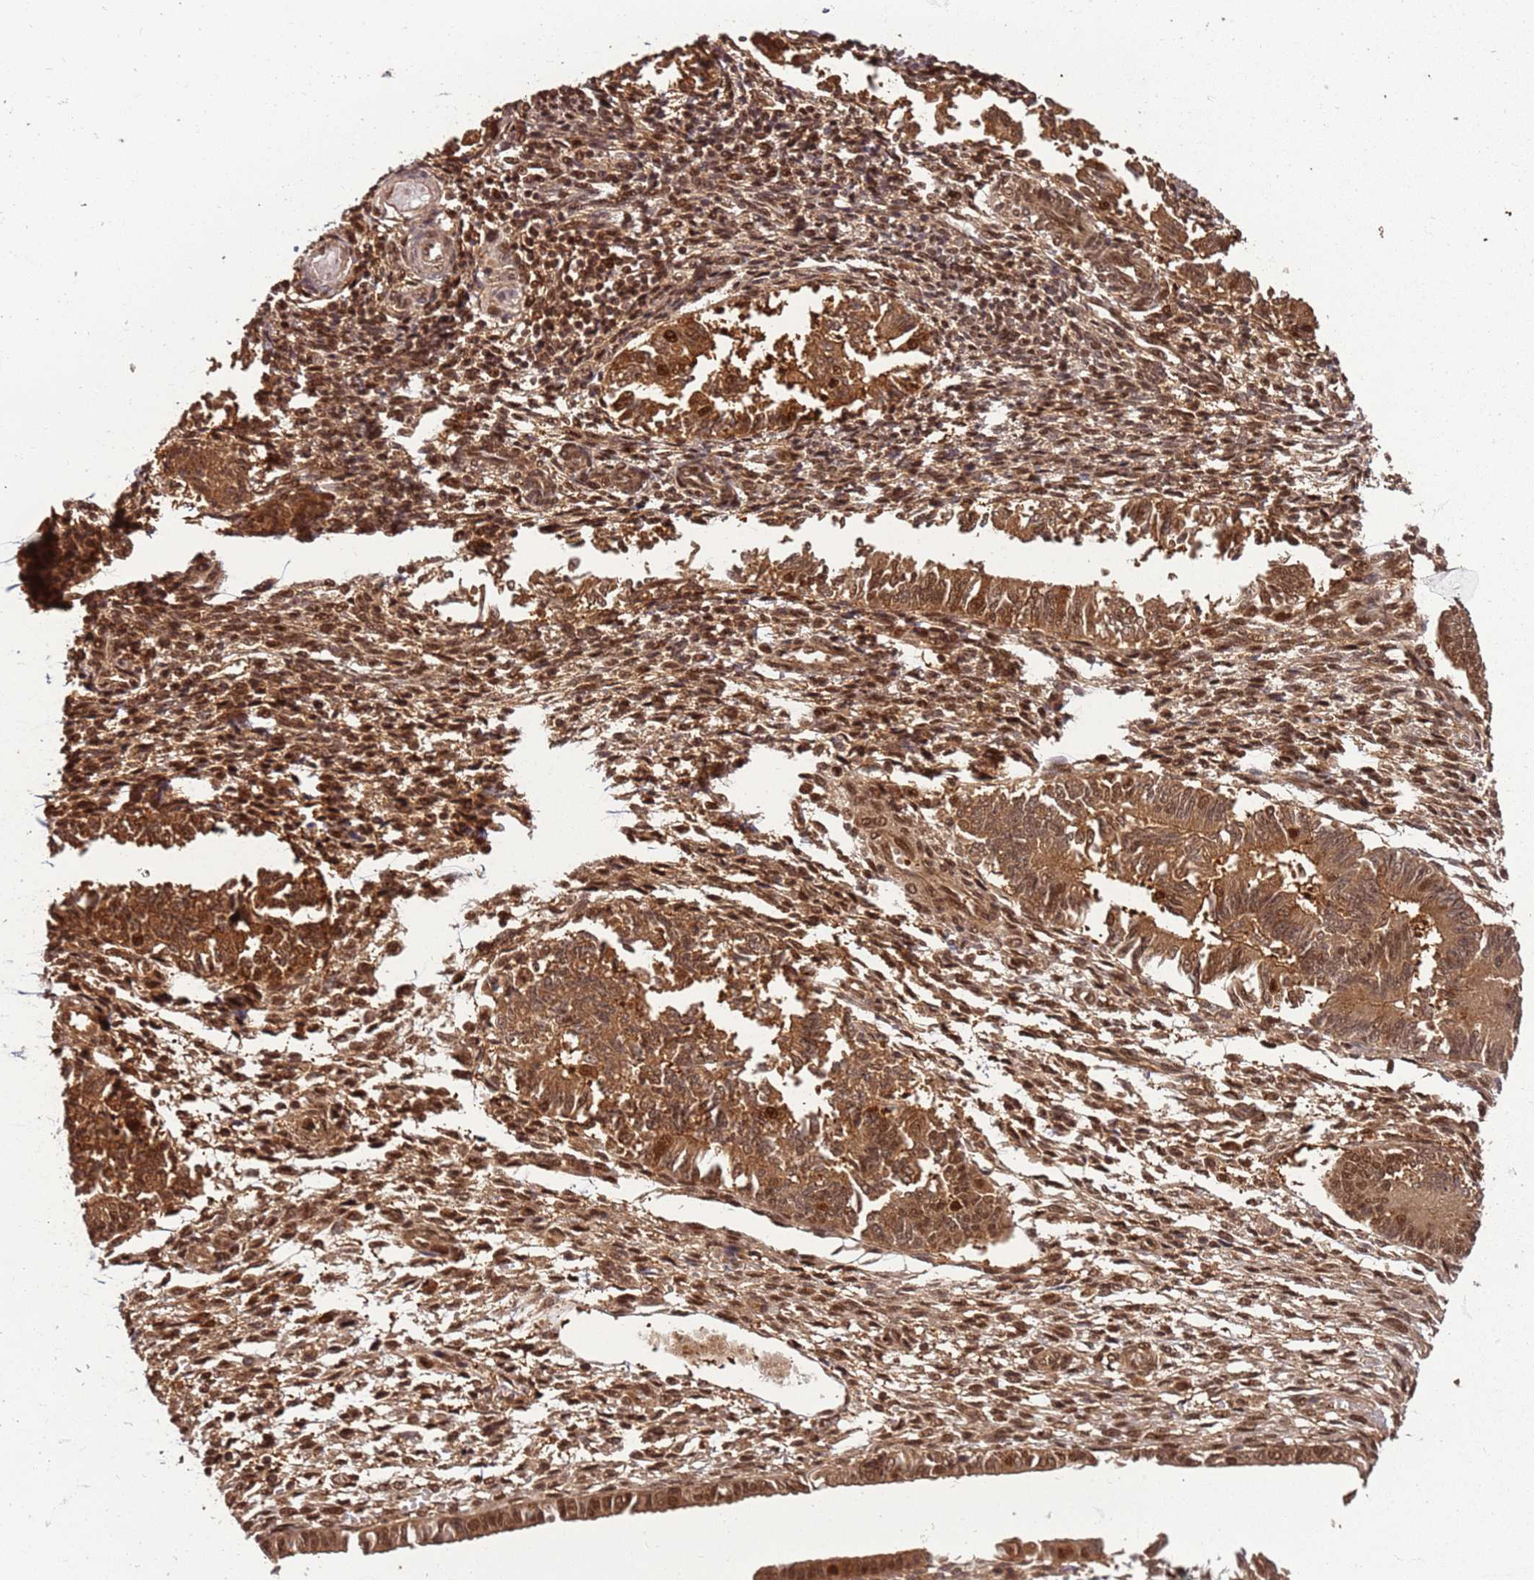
{"staining": {"intensity": "moderate", "quantity": "25%-75%", "location": "cytoplasmic/membranous,nuclear"}, "tissue": "endometrium", "cell_type": "Cells in endometrial stroma", "image_type": "normal", "snomed": [{"axis": "morphology", "description": "Normal tissue, NOS"}, {"axis": "topography", "description": "Uterus"}, {"axis": "topography", "description": "Endometrium"}], "caption": "Immunohistochemistry (IHC) (DAB) staining of normal human endometrium demonstrates moderate cytoplasmic/membranous,nuclear protein expression in approximately 25%-75% of cells in endometrial stroma. (DAB IHC with brightfield microscopy, high magnification).", "gene": "PGLS", "patient": {"sex": "female", "age": 48}}